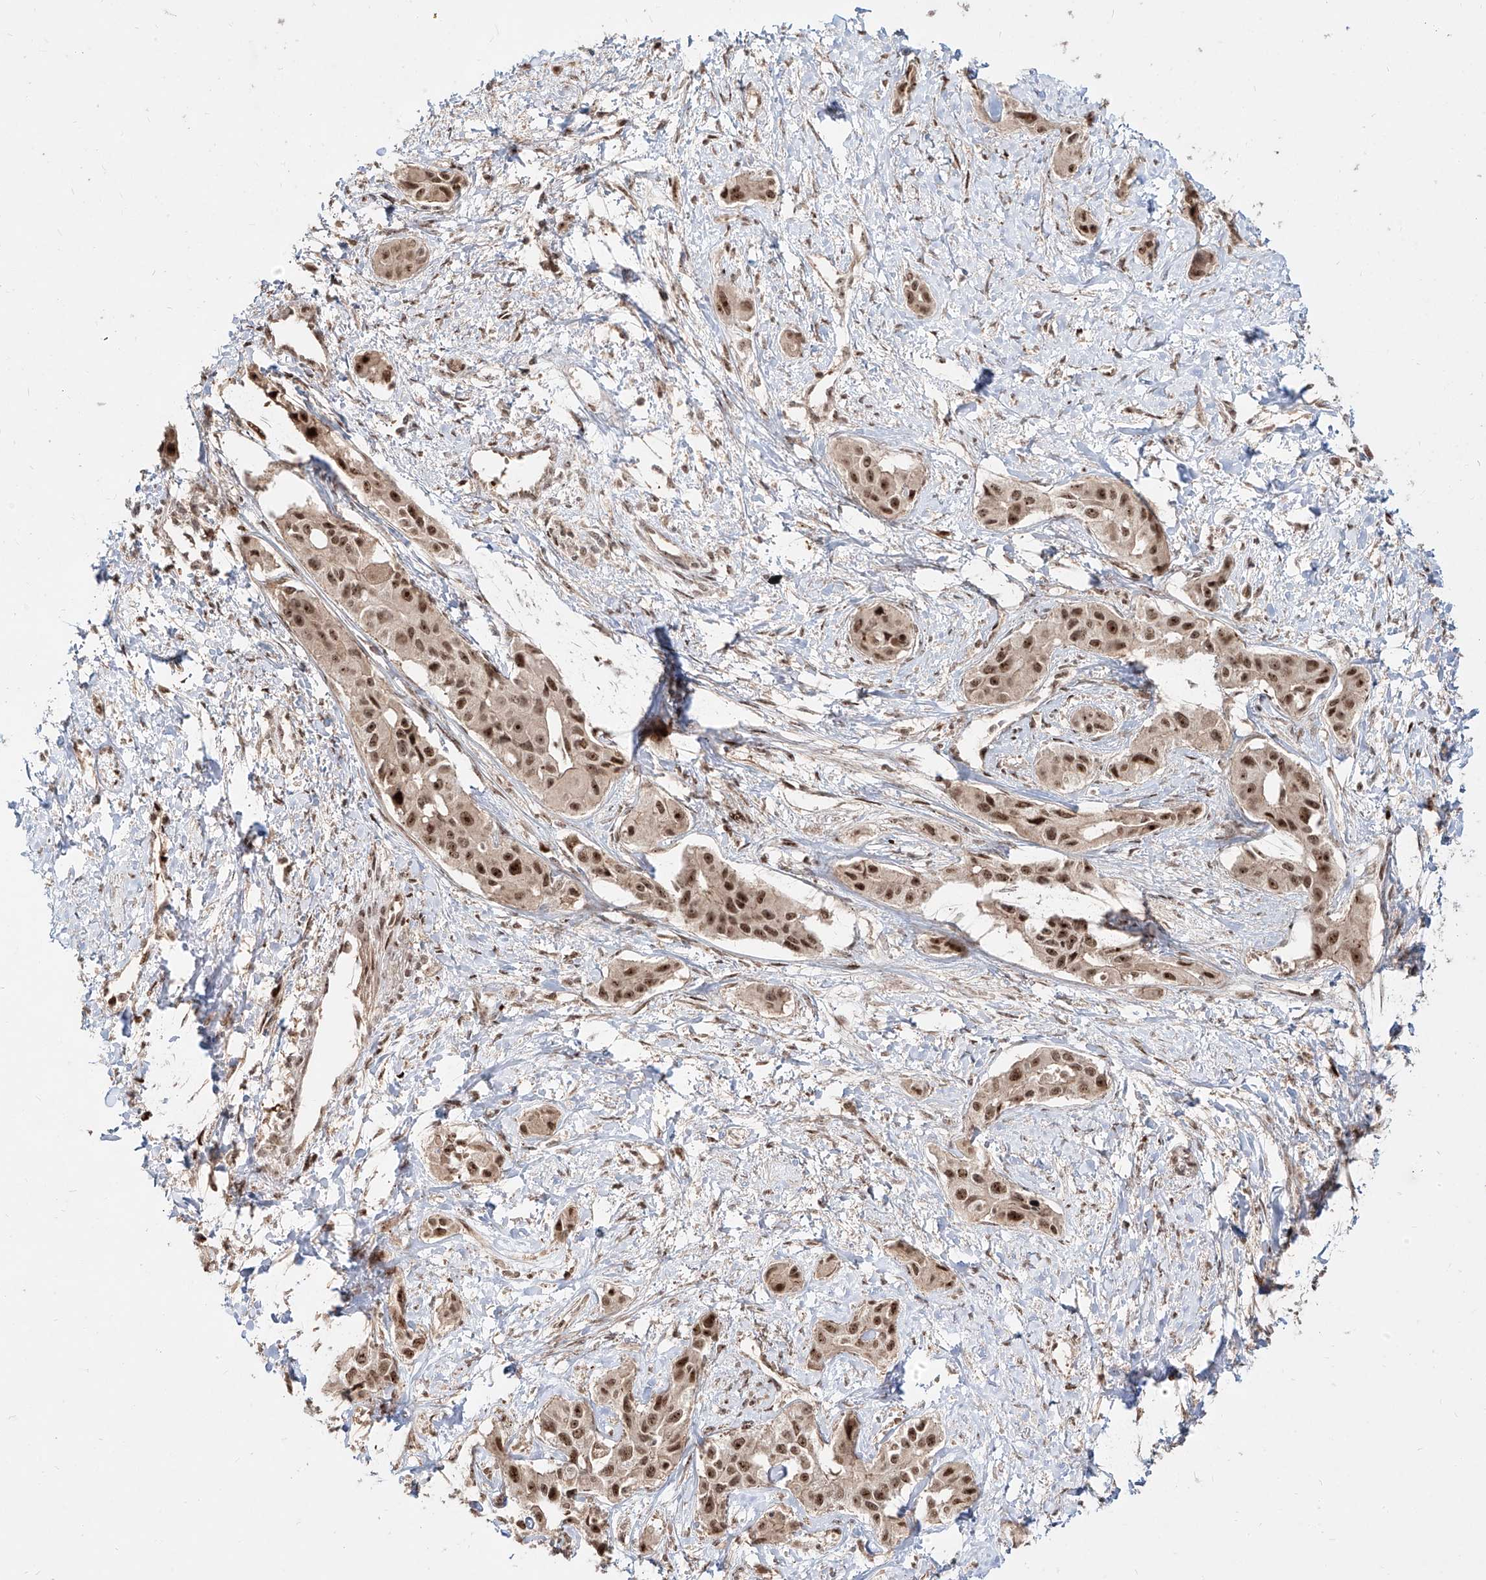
{"staining": {"intensity": "strong", "quantity": ">75%", "location": "nuclear"}, "tissue": "liver cancer", "cell_type": "Tumor cells", "image_type": "cancer", "snomed": [{"axis": "morphology", "description": "Cholangiocarcinoma"}, {"axis": "topography", "description": "Liver"}], "caption": "DAB (3,3'-diaminobenzidine) immunohistochemical staining of liver cancer (cholangiocarcinoma) shows strong nuclear protein positivity in approximately >75% of tumor cells. The protein of interest is stained brown, and the nuclei are stained in blue (DAB IHC with brightfield microscopy, high magnification).", "gene": "ZNF710", "patient": {"sex": "male", "age": 59}}